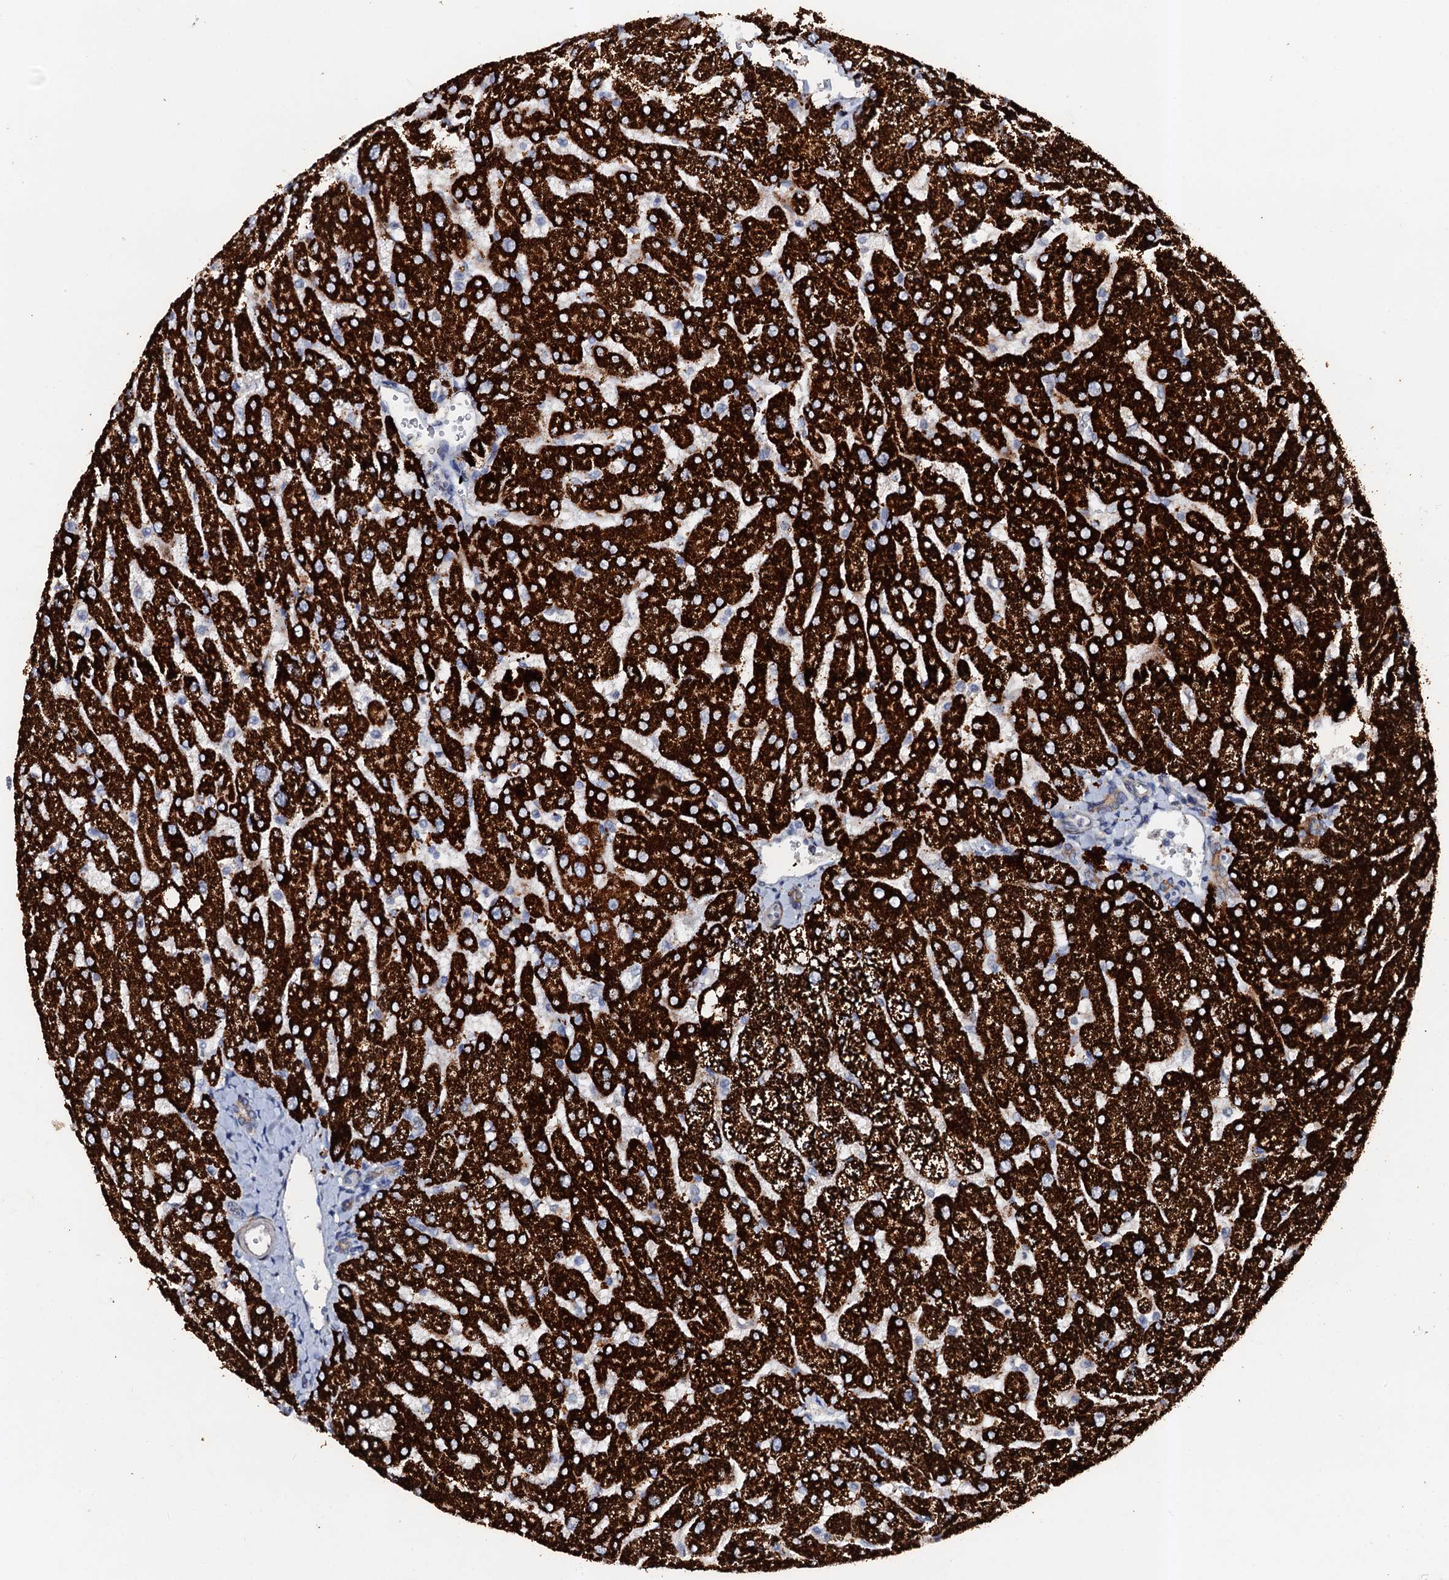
{"staining": {"intensity": "weak", "quantity": "25%-75%", "location": "cytoplasmic/membranous"}, "tissue": "liver", "cell_type": "Cholangiocytes", "image_type": "normal", "snomed": [{"axis": "morphology", "description": "Normal tissue, NOS"}, {"axis": "topography", "description": "Liver"}], "caption": "Immunohistochemistry (IHC) (DAB (3,3'-diaminobenzidine)) staining of normal human liver displays weak cytoplasmic/membranous protein staining in about 25%-75% of cholangiocytes. The protein is shown in brown color, while the nuclei are stained blue.", "gene": "VPS36", "patient": {"sex": "male", "age": 55}}